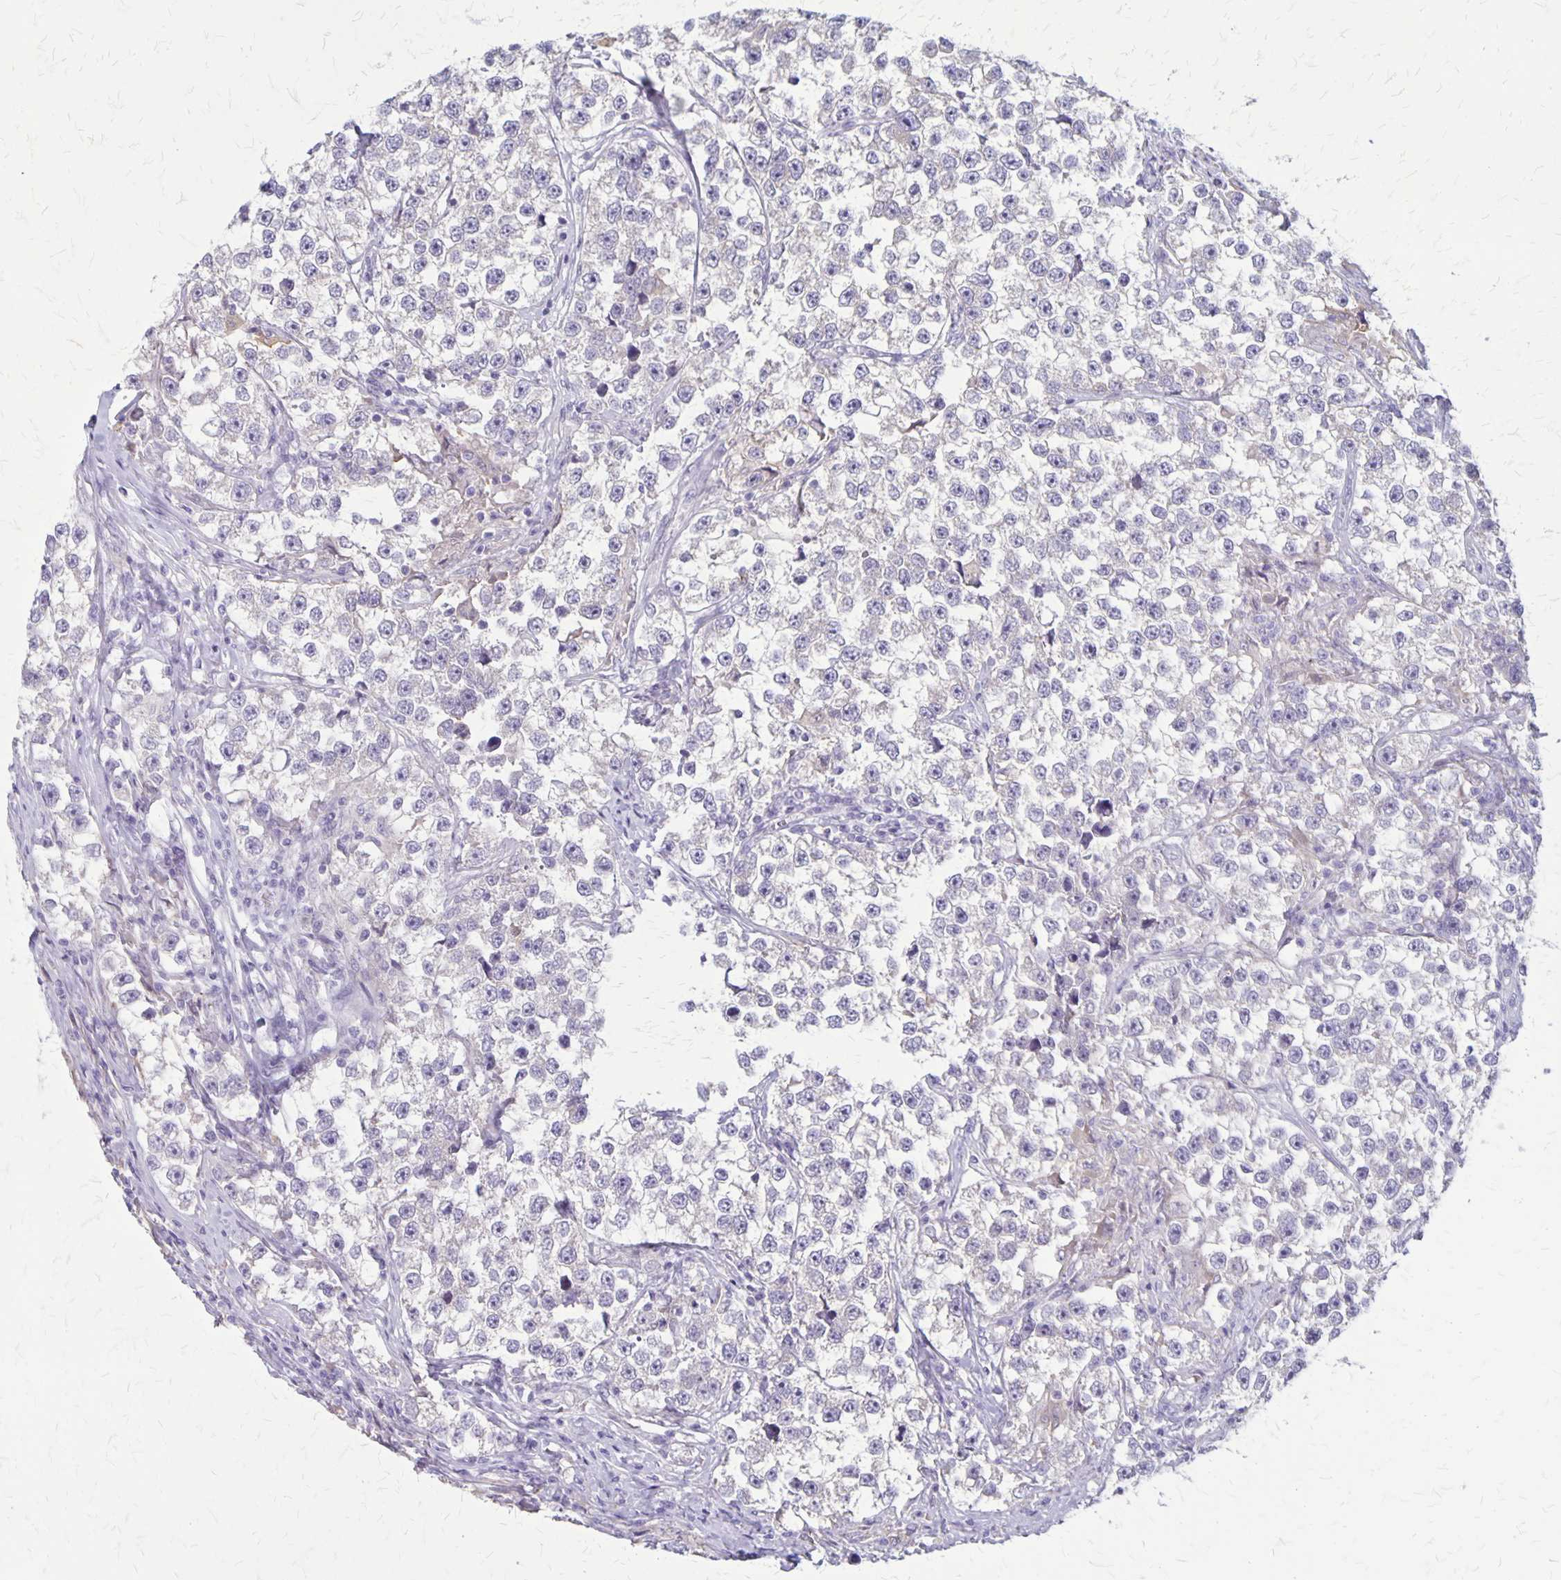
{"staining": {"intensity": "negative", "quantity": "none", "location": "none"}, "tissue": "testis cancer", "cell_type": "Tumor cells", "image_type": "cancer", "snomed": [{"axis": "morphology", "description": "Seminoma, NOS"}, {"axis": "topography", "description": "Testis"}], "caption": "Immunohistochemical staining of testis cancer (seminoma) reveals no significant positivity in tumor cells. (DAB (3,3'-diaminobenzidine) immunohistochemistry, high magnification).", "gene": "PLXNB3", "patient": {"sex": "male", "age": 46}}